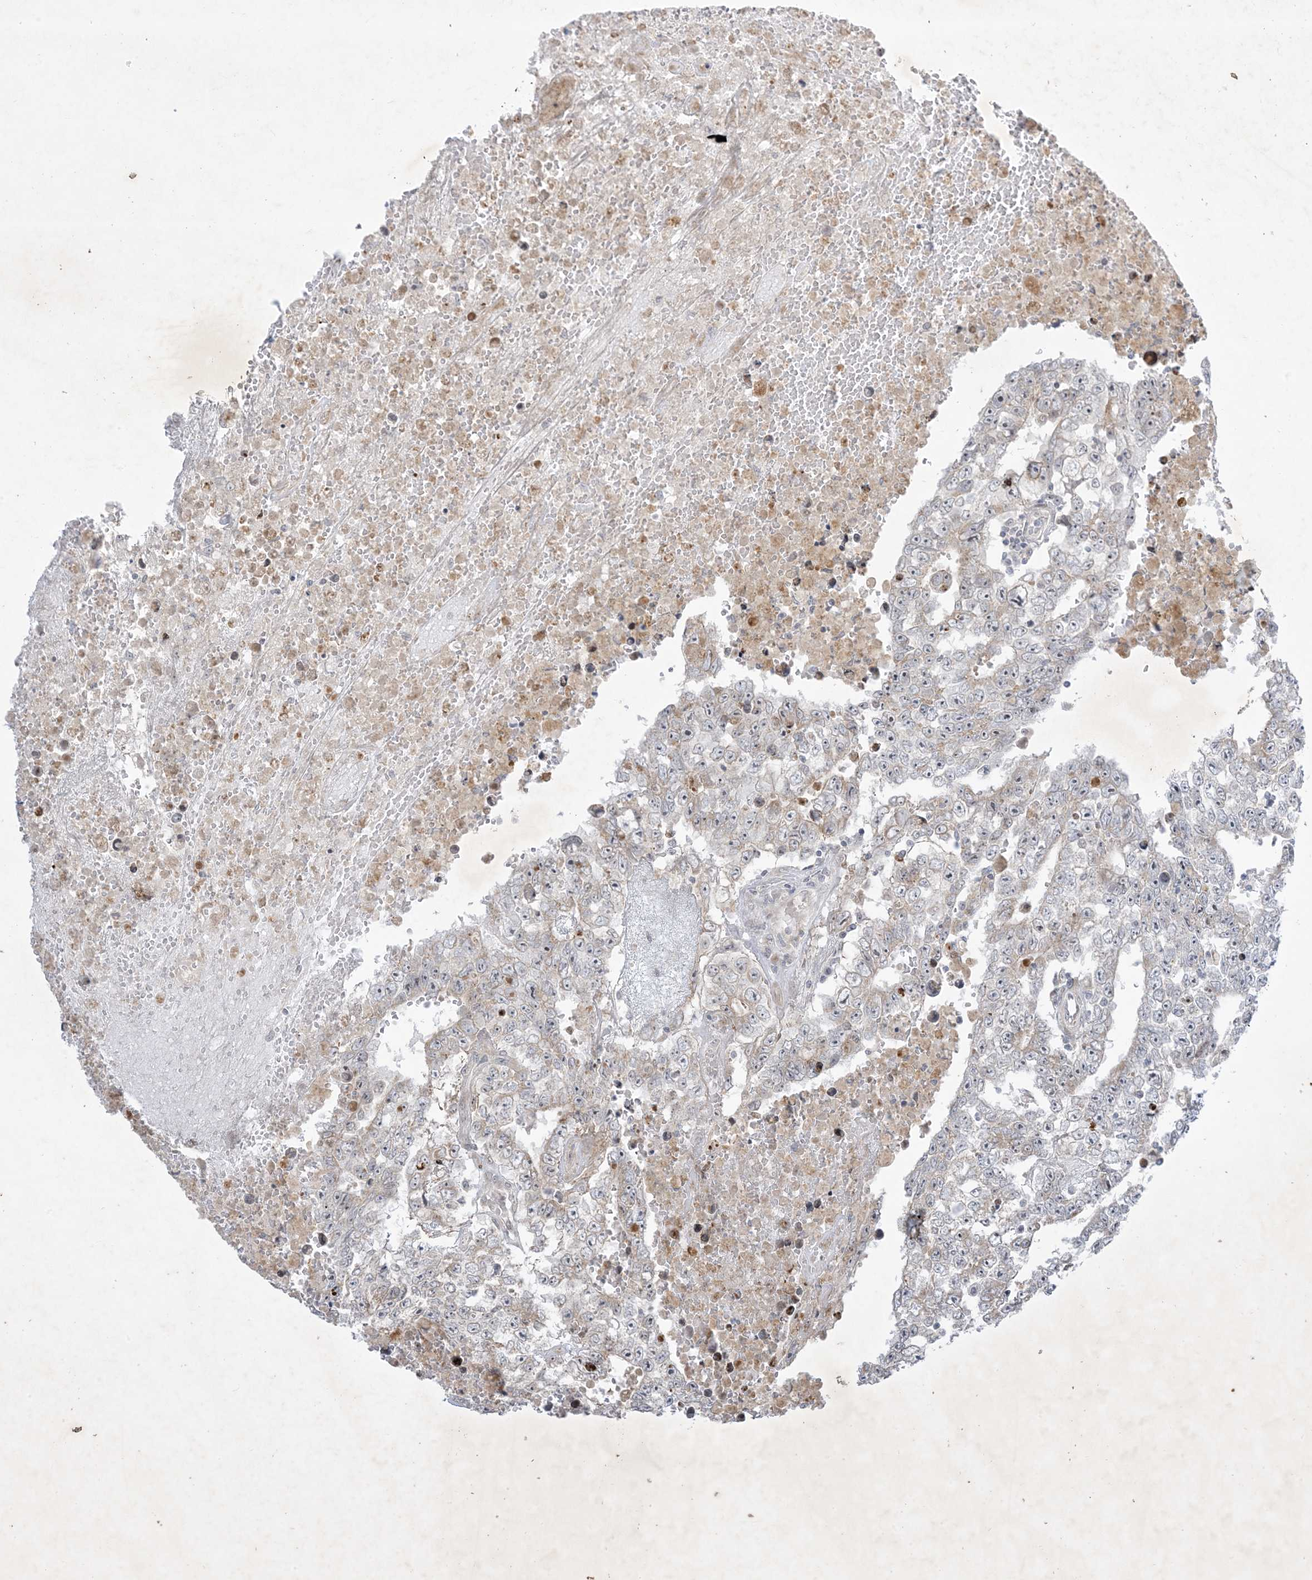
{"staining": {"intensity": "weak", "quantity": "25%-75%", "location": "cytoplasmic/membranous"}, "tissue": "testis cancer", "cell_type": "Tumor cells", "image_type": "cancer", "snomed": [{"axis": "morphology", "description": "Carcinoma, Embryonal, NOS"}, {"axis": "topography", "description": "Testis"}], "caption": "This is a photomicrograph of immunohistochemistry staining of testis embryonal carcinoma, which shows weak expression in the cytoplasmic/membranous of tumor cells.", "gene": "SOGA3", "patient": {"sex": "male", "age": 25}}